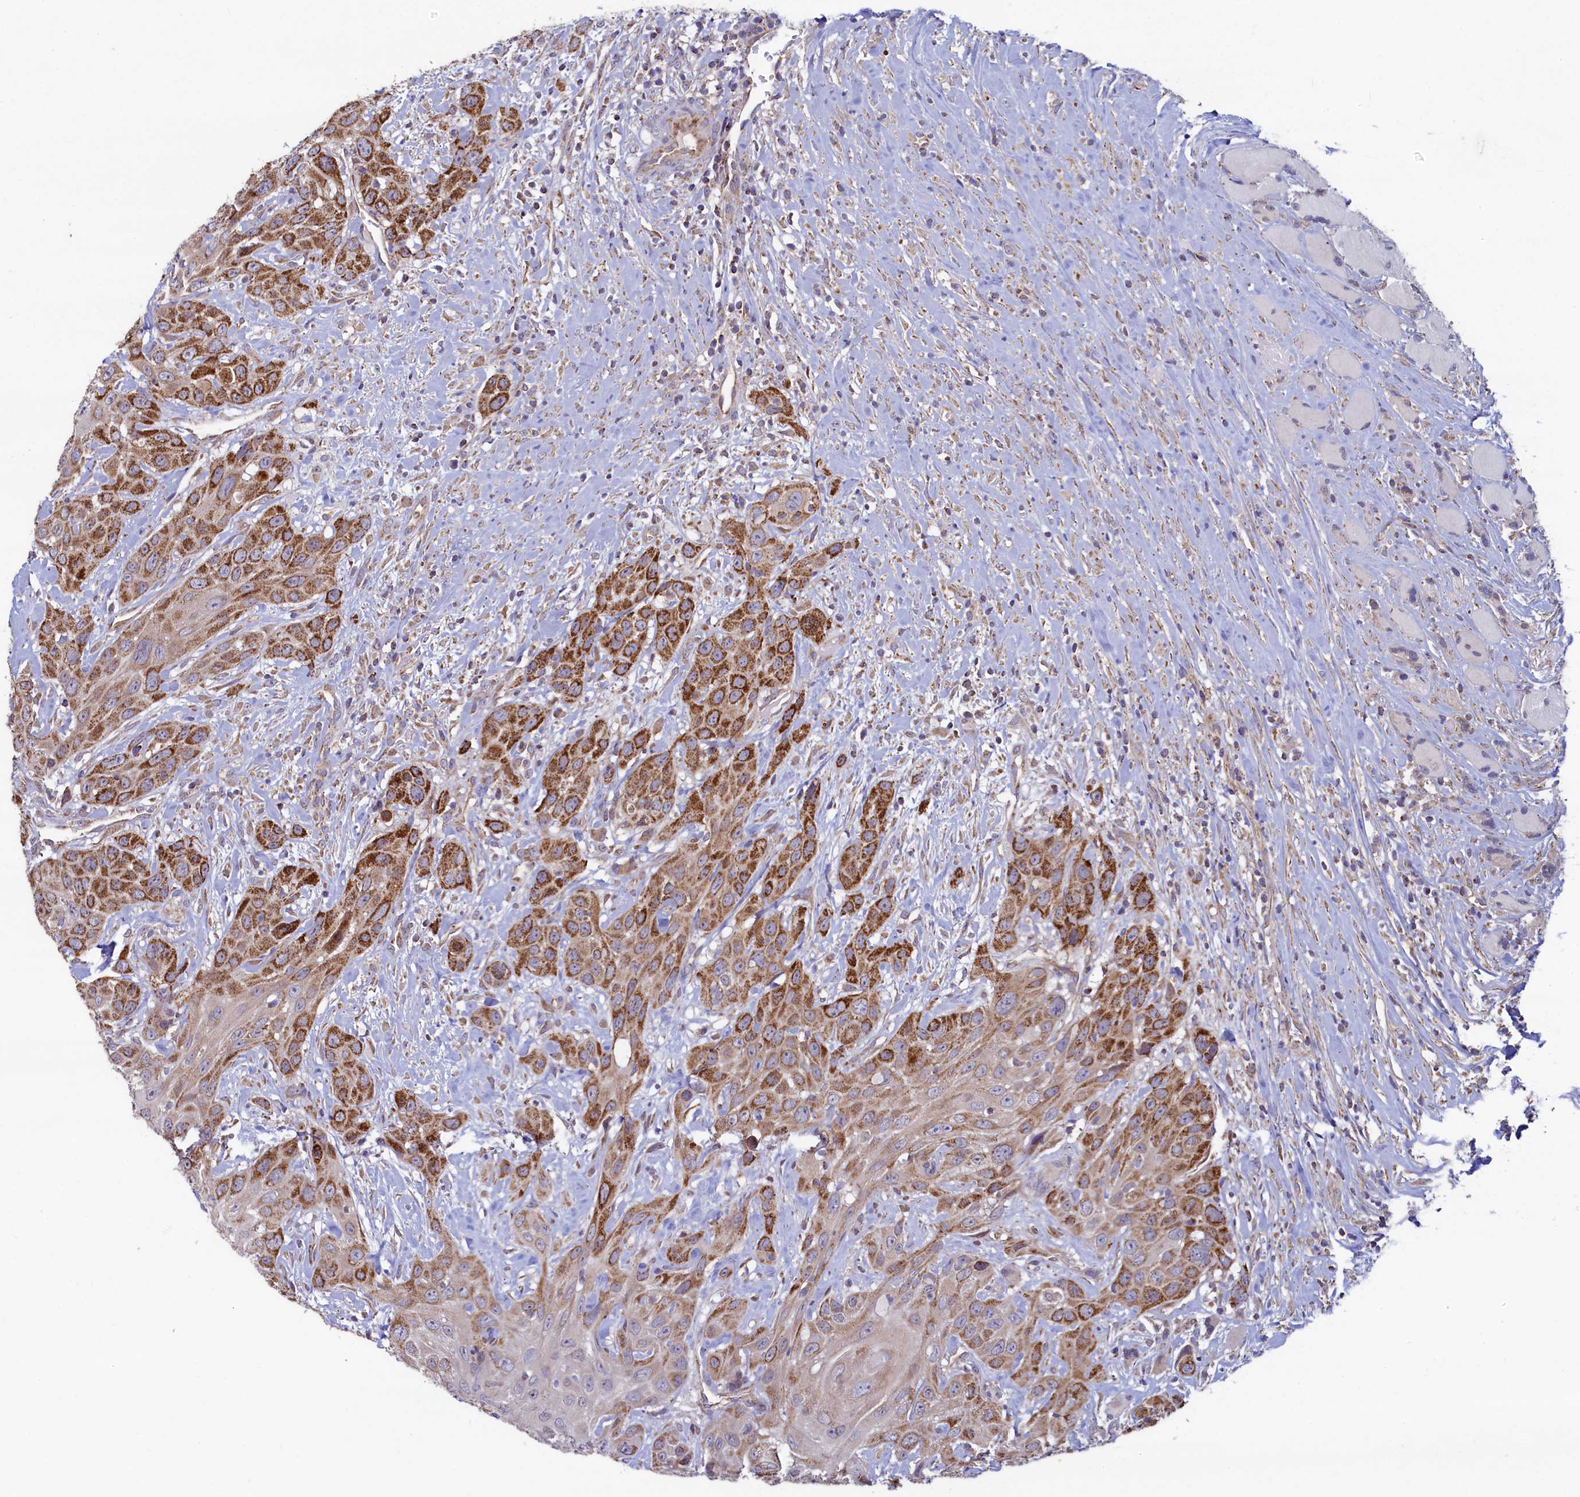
{"staining": {"intensity": "moderate", "quantity": ">75%", "location": "cytoplasmic/membranous"}, "tissue": "head and neck cancer", "cell_type": "Tumor cells", "image_type": "cancer", "snomed": [{"axis": "morphology", "description": "Squamous cell carcinoma, NOS"}, {"axis": "topography", "description": "Head-Neck"}], "caption": "Squamous cell carcinoma (head and neck) stained with IHC shows moderate cytoplasmic/membranous positivity in about >75% of tumor cells.", "gene": "SPATA2L", "patient": {"sex": "male", "age": 81}}